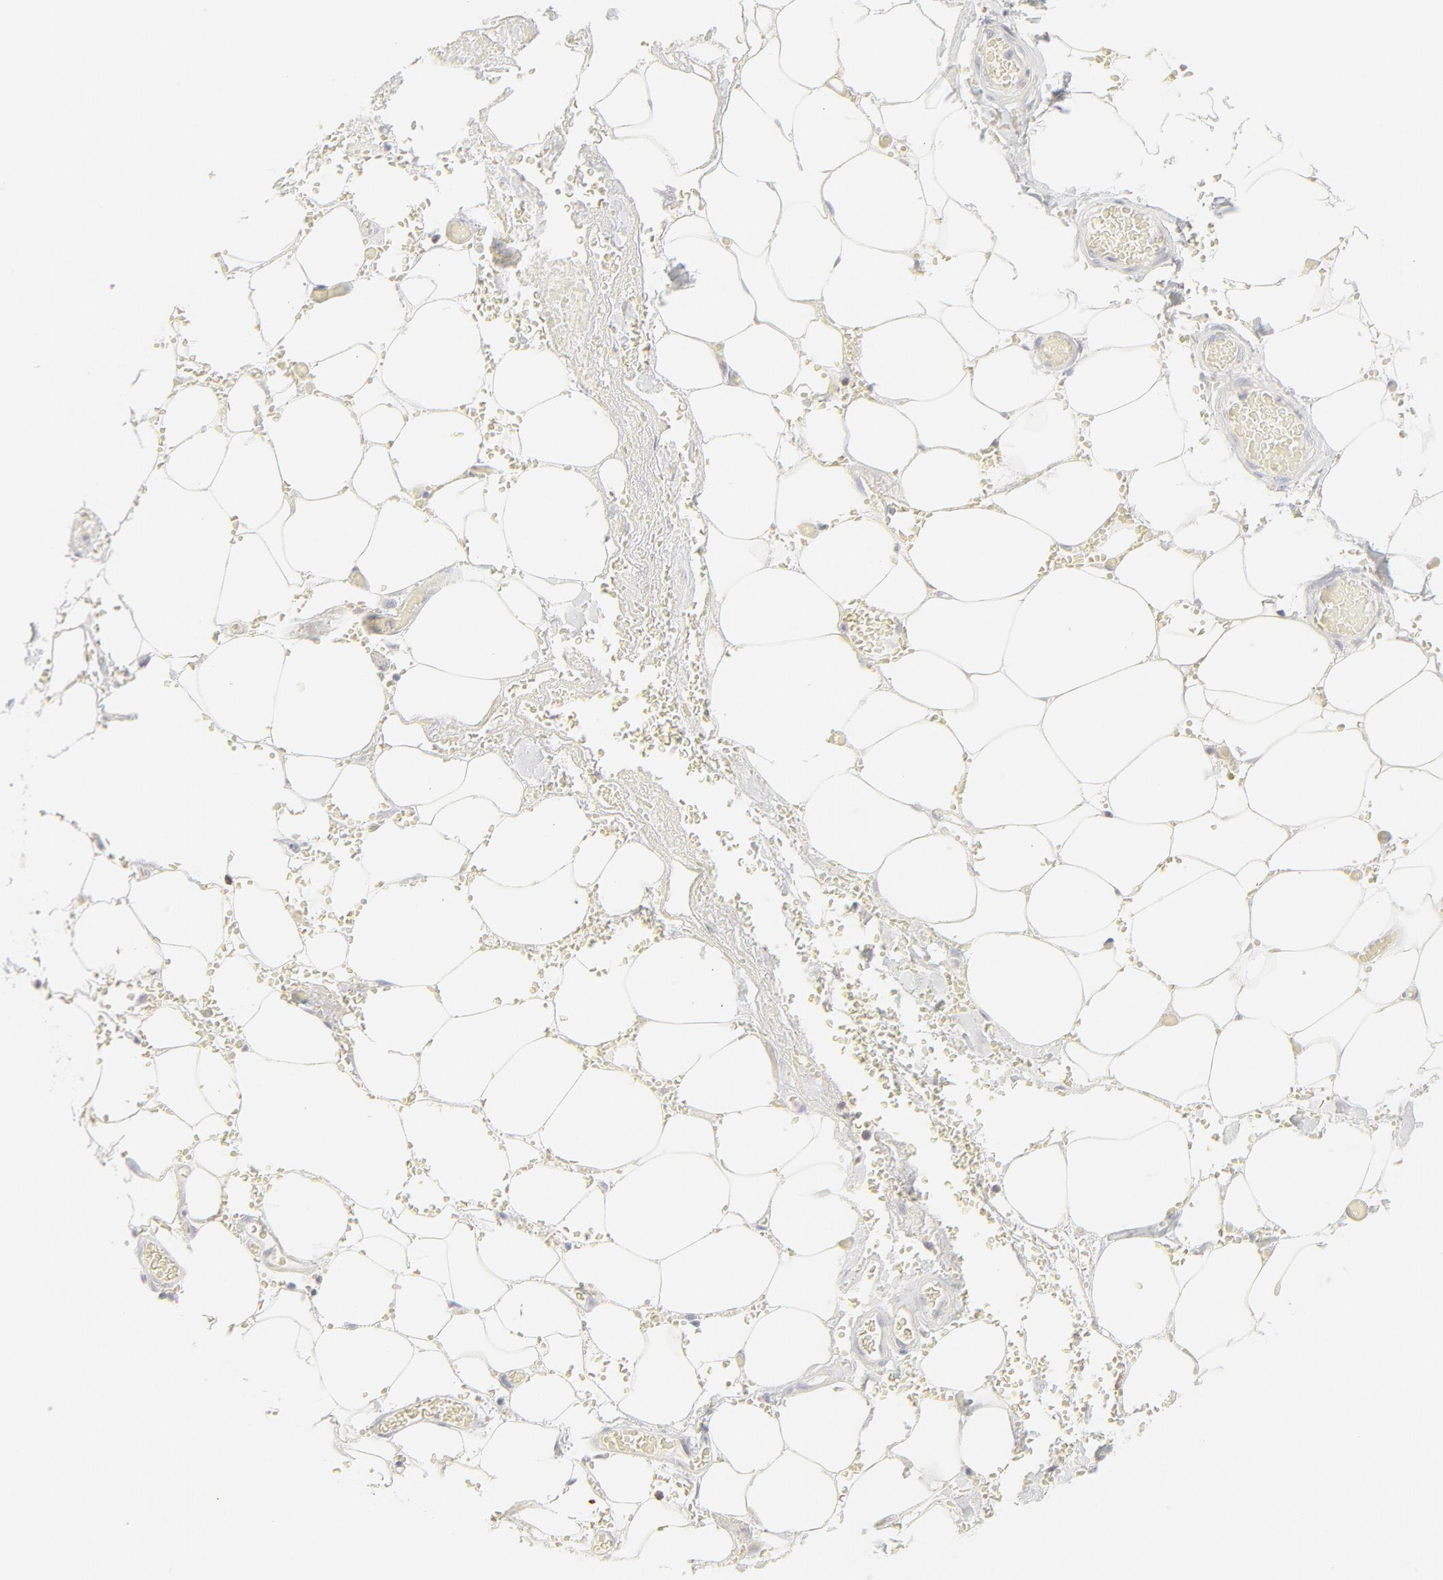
{"staining": {"intensity": "negative", "quantity": "none", "location": "none"}, "tissue": "adipose tissue", "cell_type": "Adipocytes", "image_type": "normal", "snomed": [{"axis": "morphology", "description": "Normal tissue, NOS"}, {"axis": "morphology", "description": "Cholangiocarcinoma"}, {"axis": "topography", "description": "Liver"}, {"axis": "topography", "description": "Peripheral nerve tissue"}], "caption": "A high-resolution image shows IHC staining of normal adipose tissue, which demonstrates no significant positivity in adipocytes. (Stains: DAB immunohistochemistry with hematoxylin counter stain, Microscopy: brightfield microscopy at high magnification).", "gene": "PRKCB", "patient": {"sex": "male", "age": 50}}